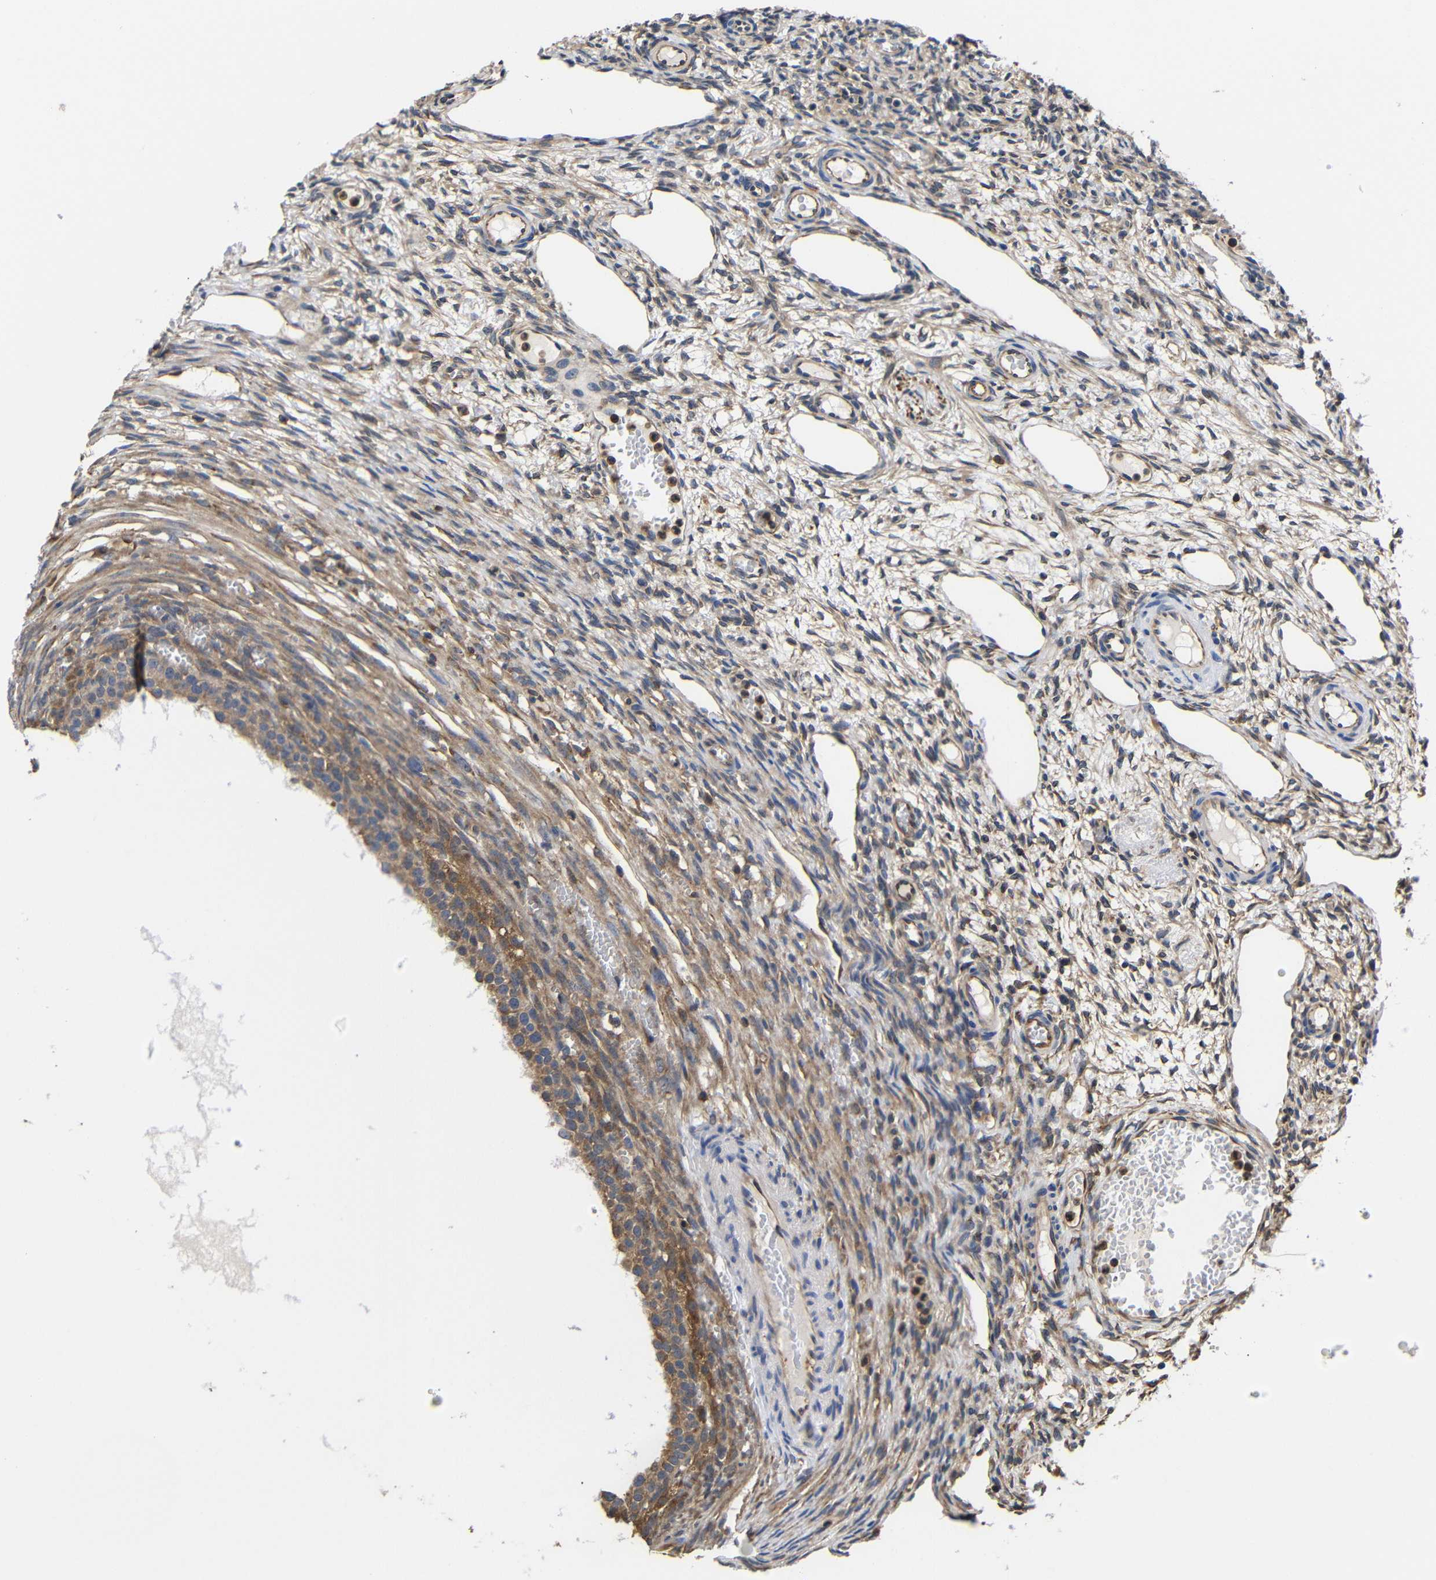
{"staining": {"intensity": "weak", "quantity": ">75%", "location": "cytoplasmic/membranous"}, "tissue": "ovary", "cell_type": "Ovarian stroma cells", "image_type": "normal", "snomed": [{"axis": "morphology", "description": "Normal tissue, NOS"}, {"axis": "topography", "description": "Ovary"}], "caption": "The histopathology image demonstrates a brown stain indicating the presence of a protein in the cytoplasmic/membranous of ovarian stroma cells in ovary. (brown staining indicates protein expression, while blue staining denotes nuclei).", "gene": "LRRCC1", "patient": {"sex": "female", "age": 33}}